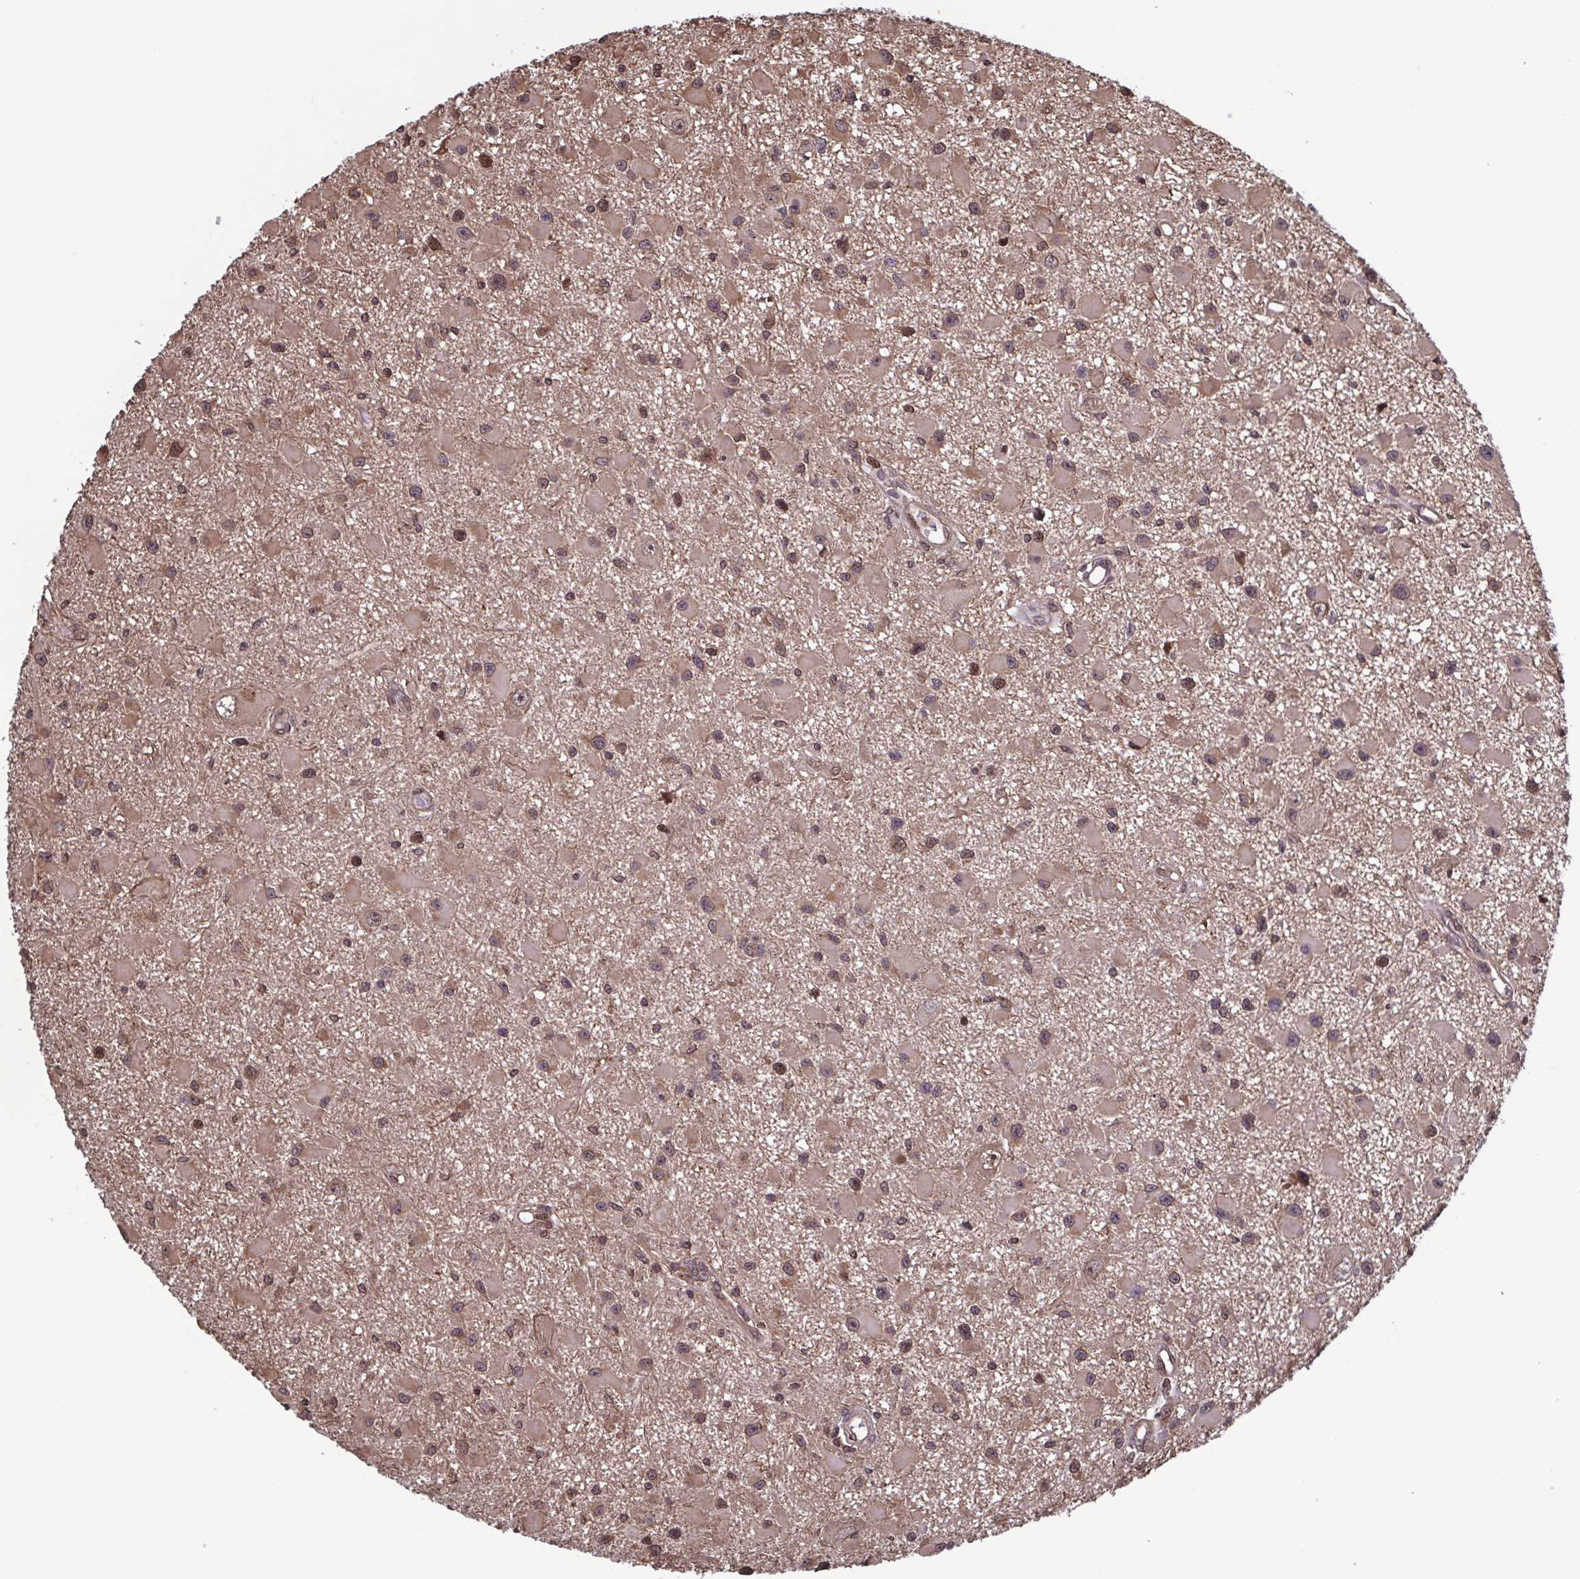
{"staining": {"intensity": "weak", "quantity": ">75%", "location": "cytoplasmic/membranous,nuclear"}, "tissue": "glioma", "cell_type": "Tumor cells", "image_type": "cancer", "snomed": [{"axis": "morphology", "description": "Glioma, malignant, High grade"}, {"axis": "topography", "description": "Brain"}], "caption": "Immunohistochemistry histopathology image of human glioma stained for a protein (brown), which displays low levels of weak cytoplasmic/membranous and nuclear staining in approximately >75% of tumor cells.", "gene": "SEC63", "patient": {"sex": "male", "age": 54}}